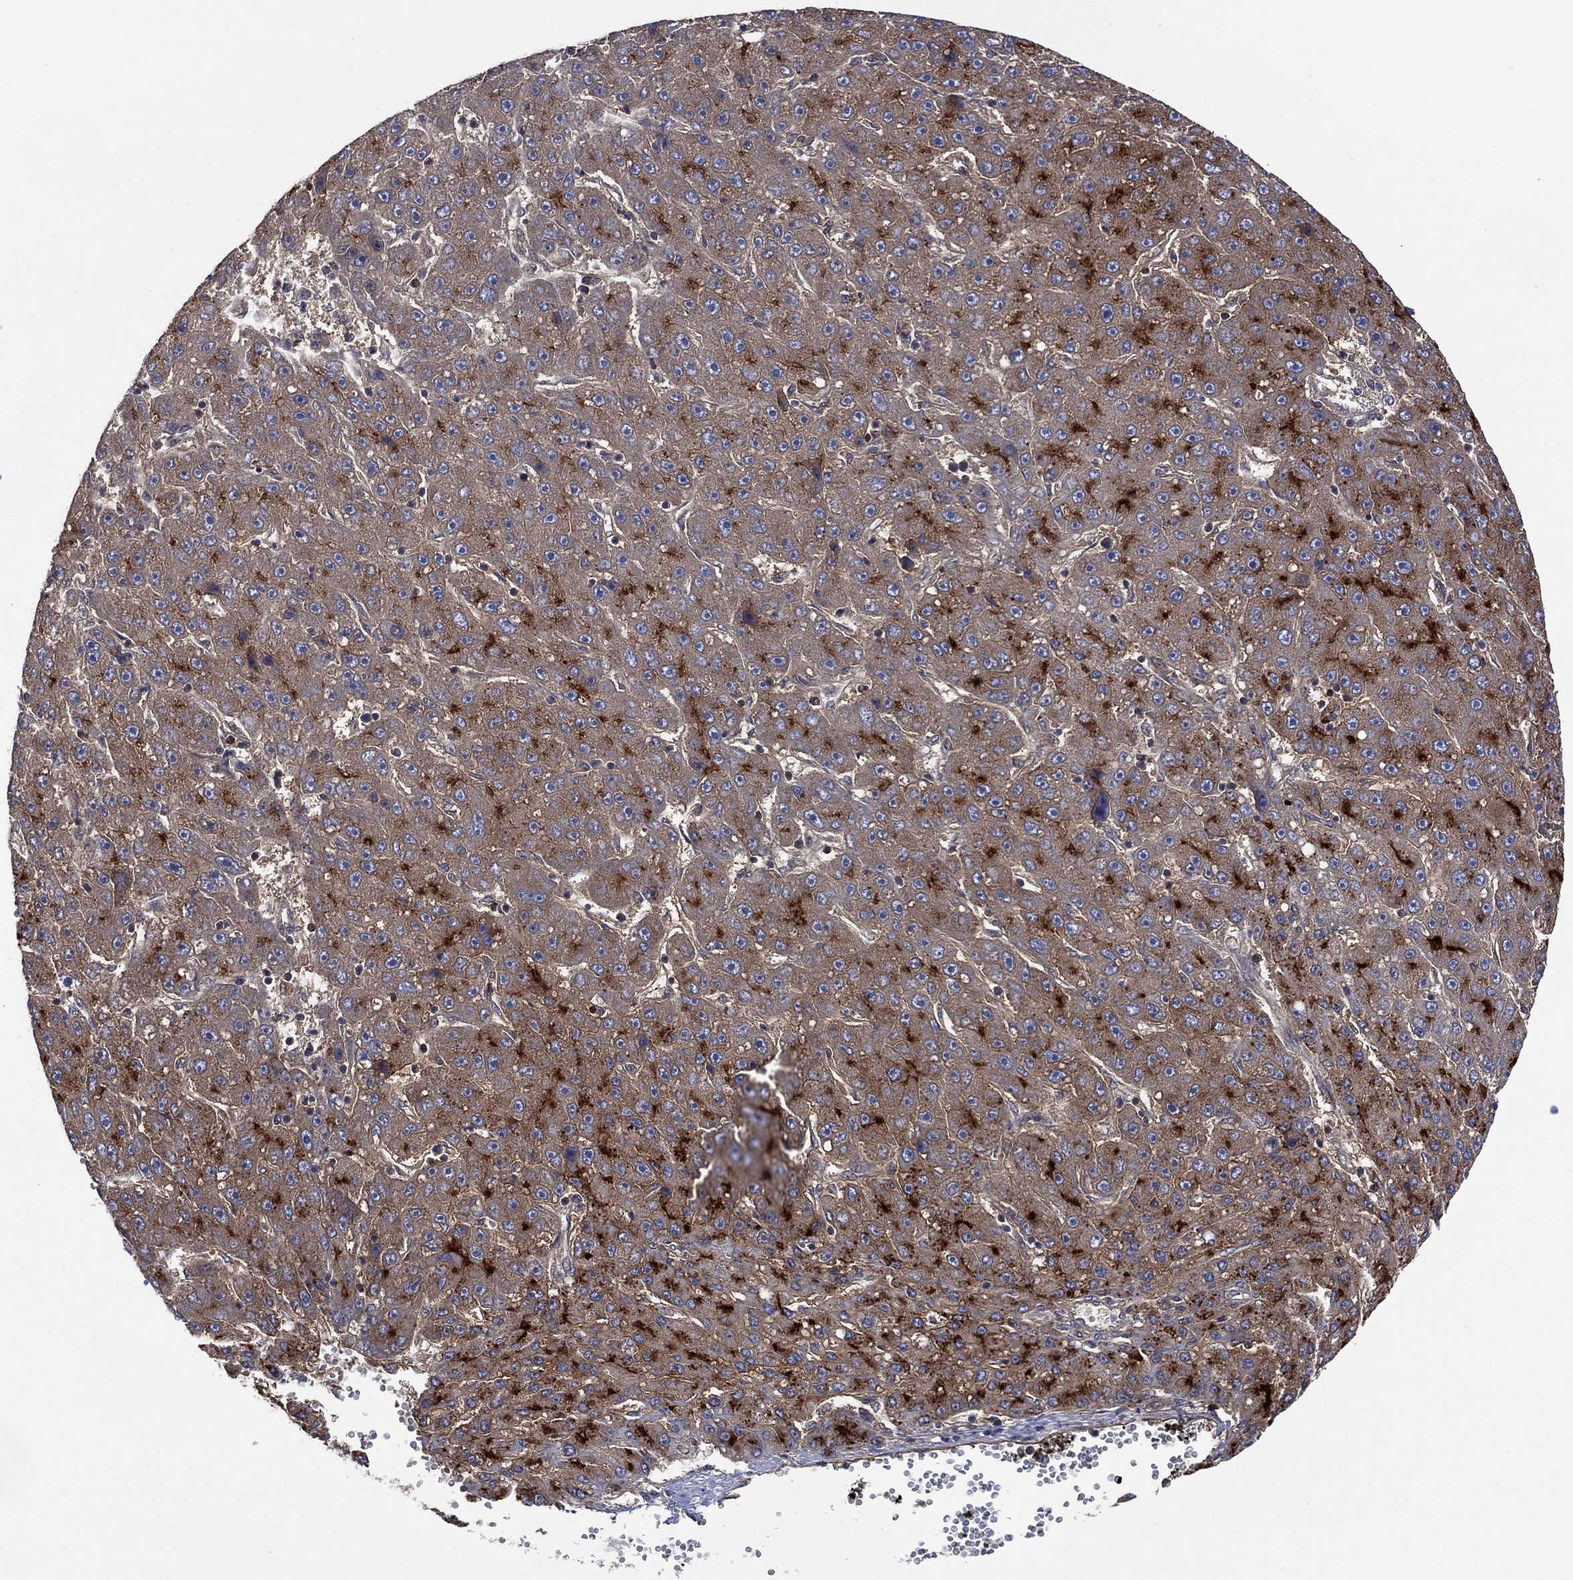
{"staining": {"intensity": "moderate", "quantity": "25%-75%", "location": "cytoplasmic/membranous"}, "tissue": "liver cancer", "cell_type": "Tumor cells", "image_type": "cancer", "snomed": [{"axis": "morphology", "description": "Carcinoma, Hepatocellular, NOS"}, {"axis": "topography", "description": "Liver"}], "caption": "A photomicrograph of liver cancer (hepatocellular carcinoma) stained for a protein demonstrates moderate cytoplasmic/membranous brown staining in tumor cells.", "gene": "DPP4", "patient": {"sex": "male", "age": 67}}